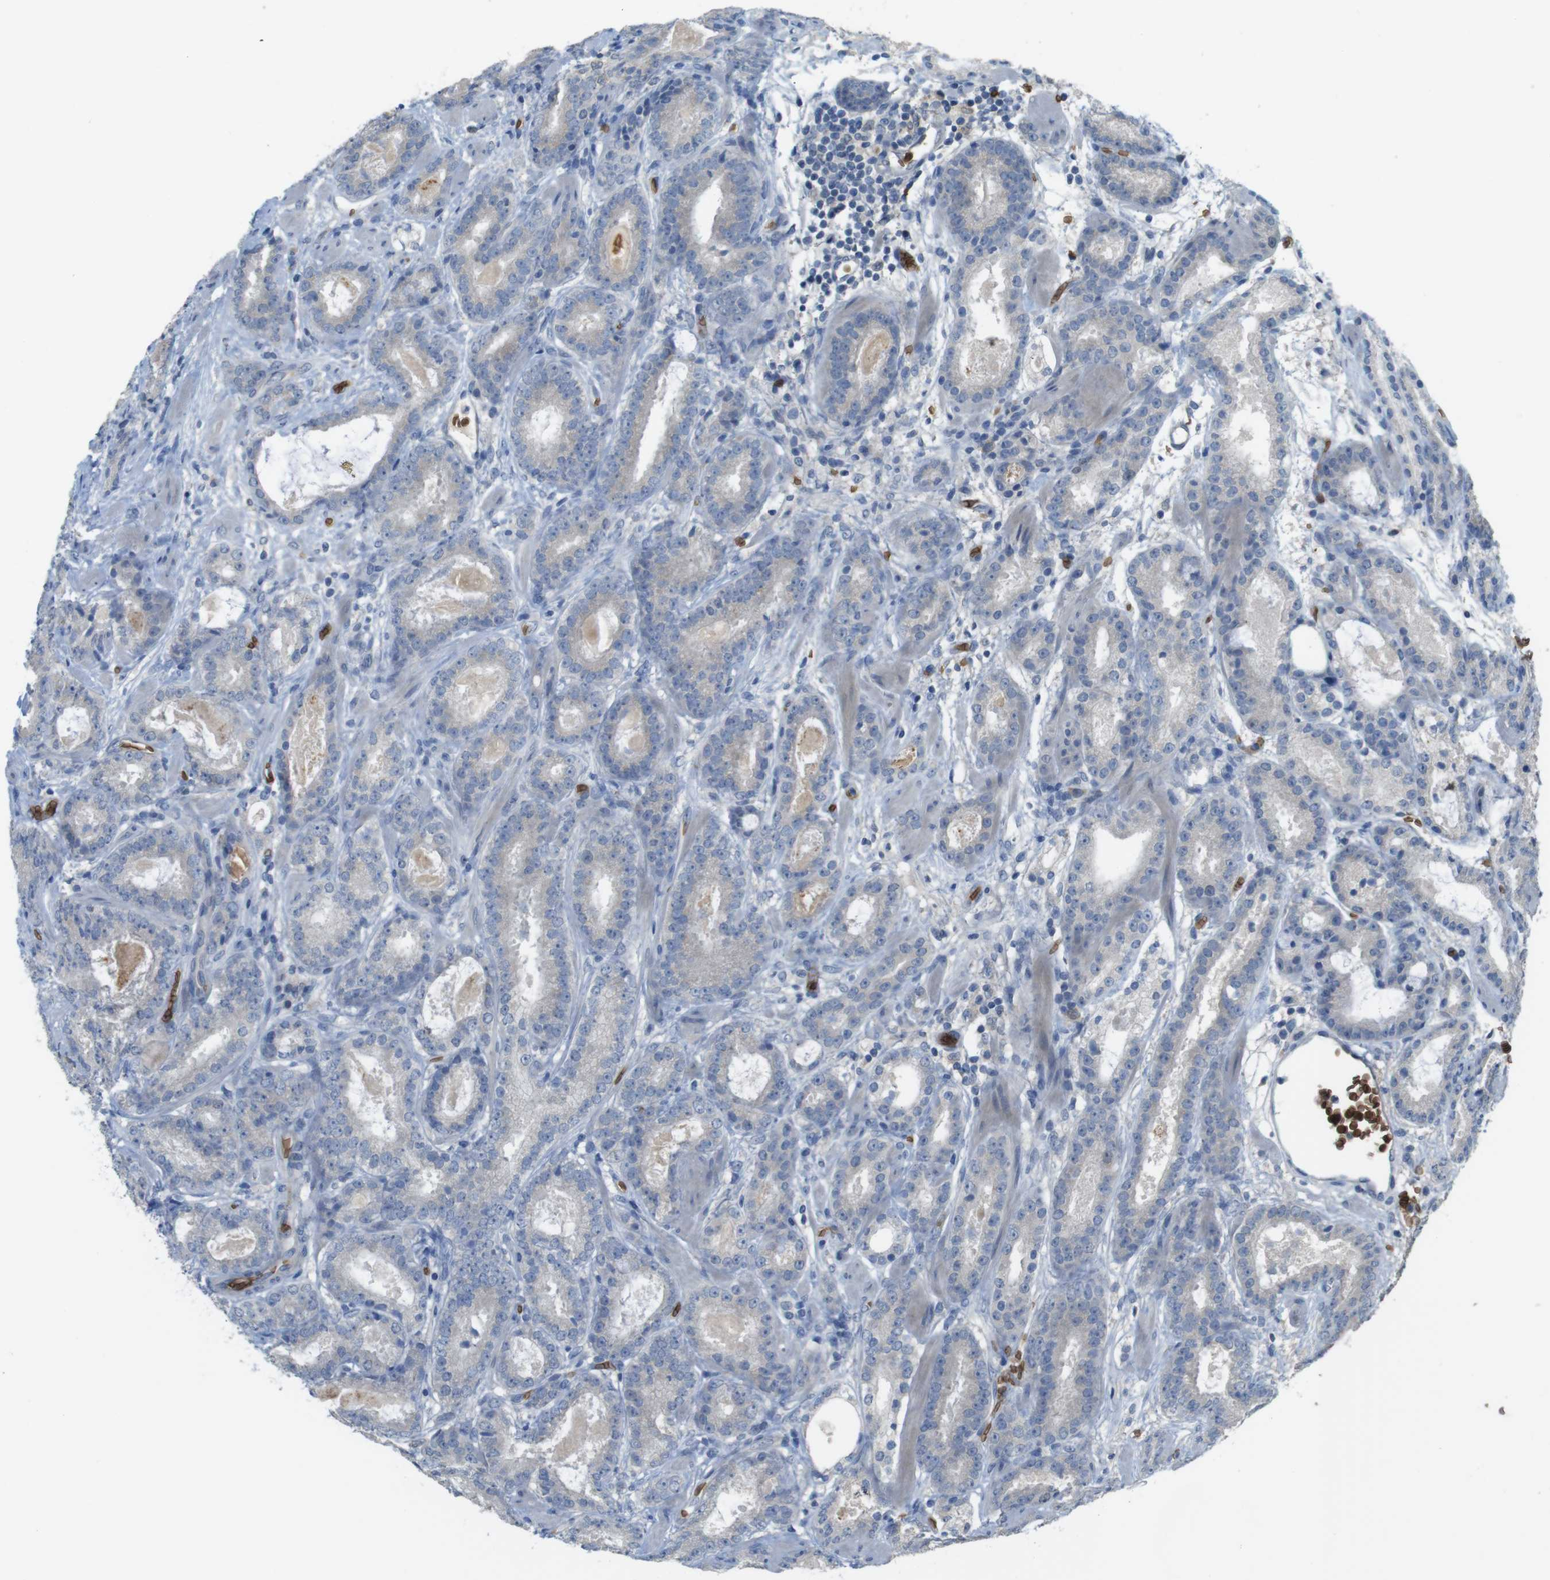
{"staining": {"intensity": "negative", "quantity": "none", "location": "none"}, "tissue": "prostate cancer", "cell_type": "Tumor cells", "image_type": "cancer", "snomed": [{"axis": "morphology", "description": "Adenocarcinoma, Low grade"}, {"axis": "topography", "description": "Prostate"}], "caption": "Image shows no significant protein expression in tumor cells of prostate adenocarcinoma (low-grade).", "gene": "GYPA", "patient": {"sex": "male", "age": 69}}